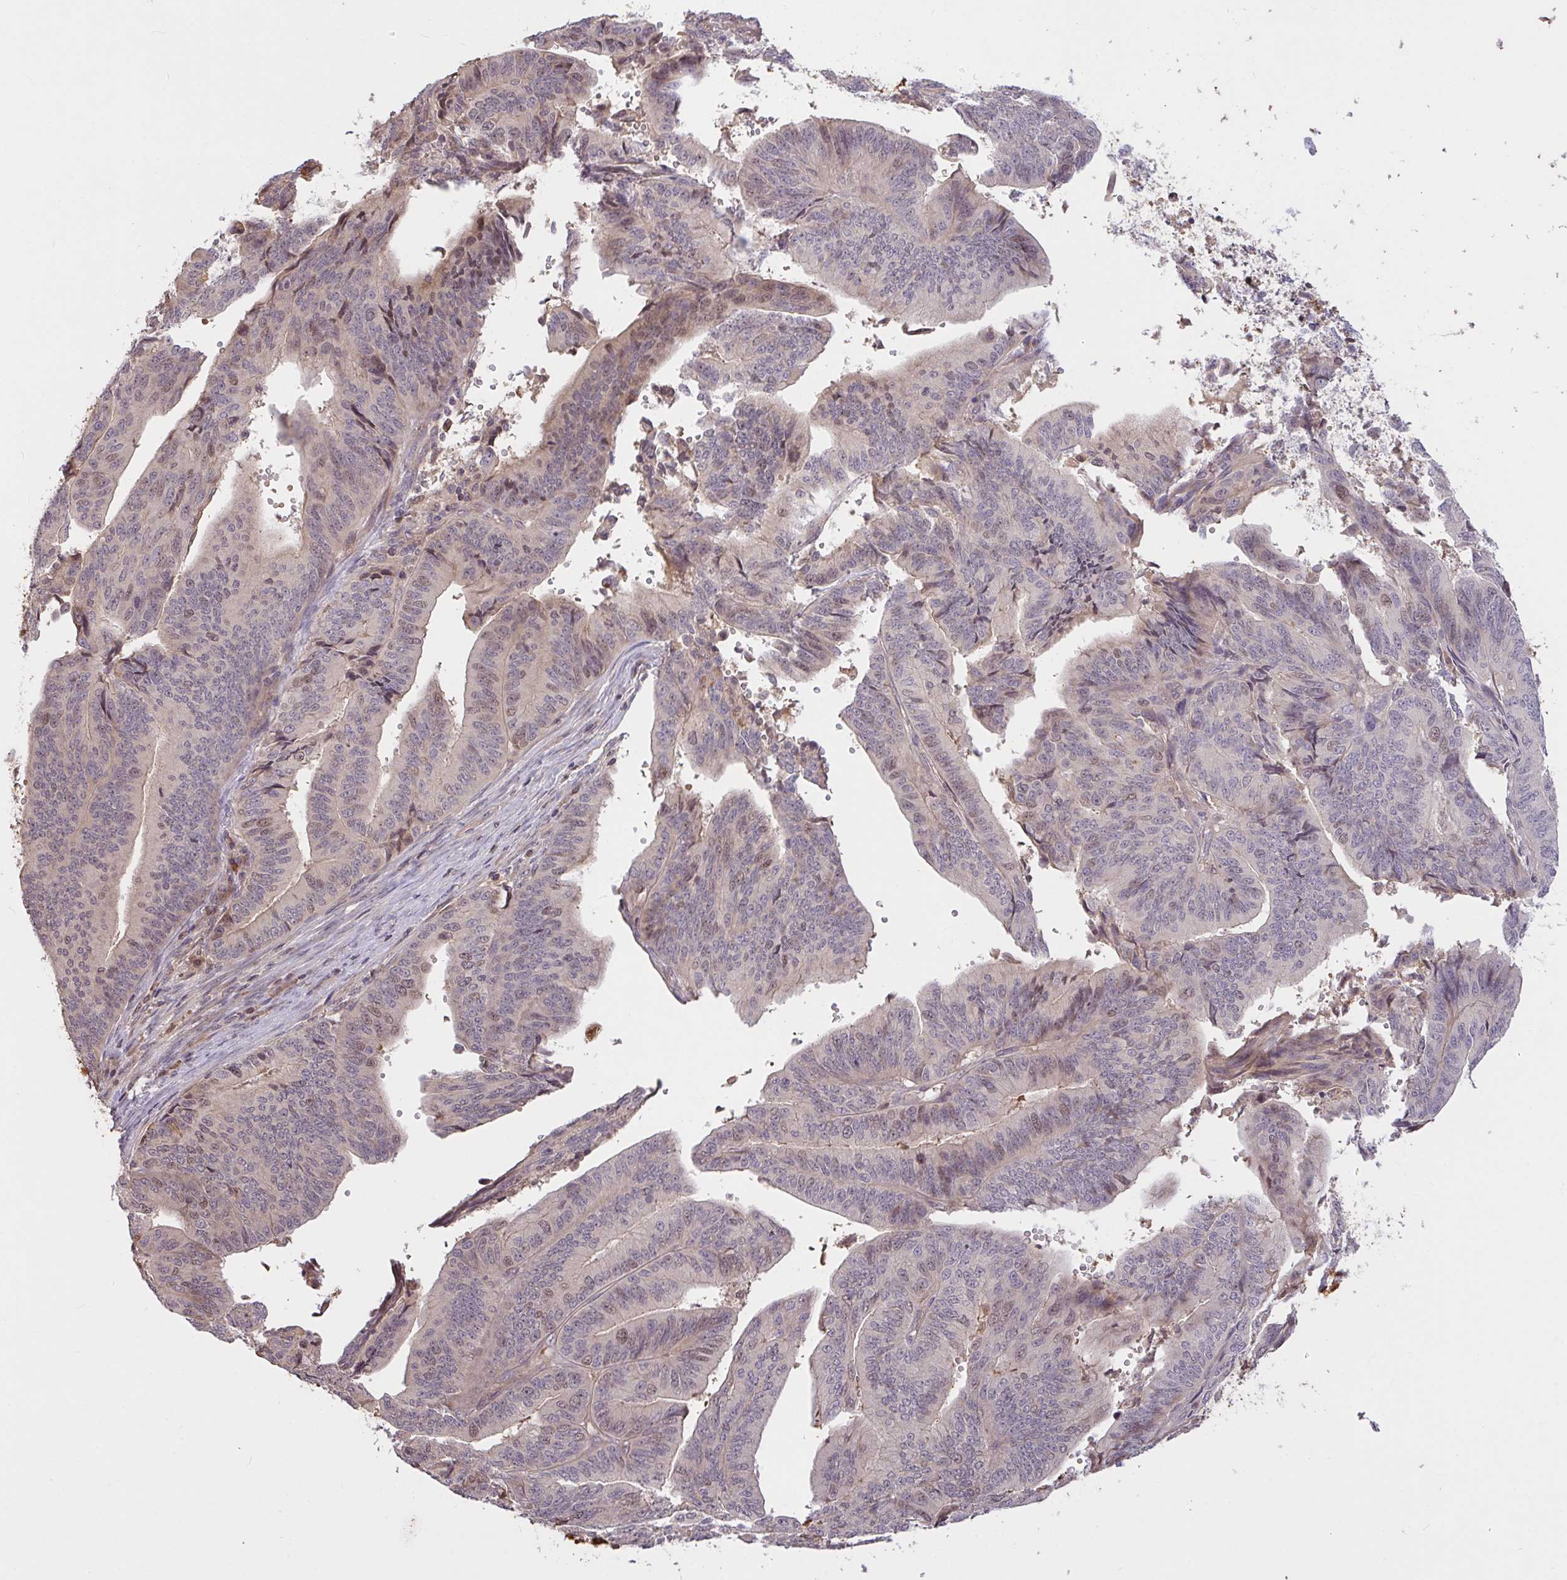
{"staining": {"intensity": "weak", "quantity": "<25%", "location": "nuclear"}, "tissue": "endometrial cancer", "cell_type": "Tumor cells", "image_type": "cancer", "snomed": [{"axis": "morphology", "description": "Adenocarcinoma, NOS"}, {"axis": "topography", "description": "Endometrium"}], "caption": "Immunohistochemistry (IHC) histopathology image of human endometrial cancer stained for a protein (brown), which demonstrates no expression in tumor cells. (Stains: DAB immunohistochemistry (IHC) with hematoxylin counter stain, Microscopy: brightfield microscopy at high magnification).", "gene": "FCER1A", "patient": {"sex": "female", "age": 65}}